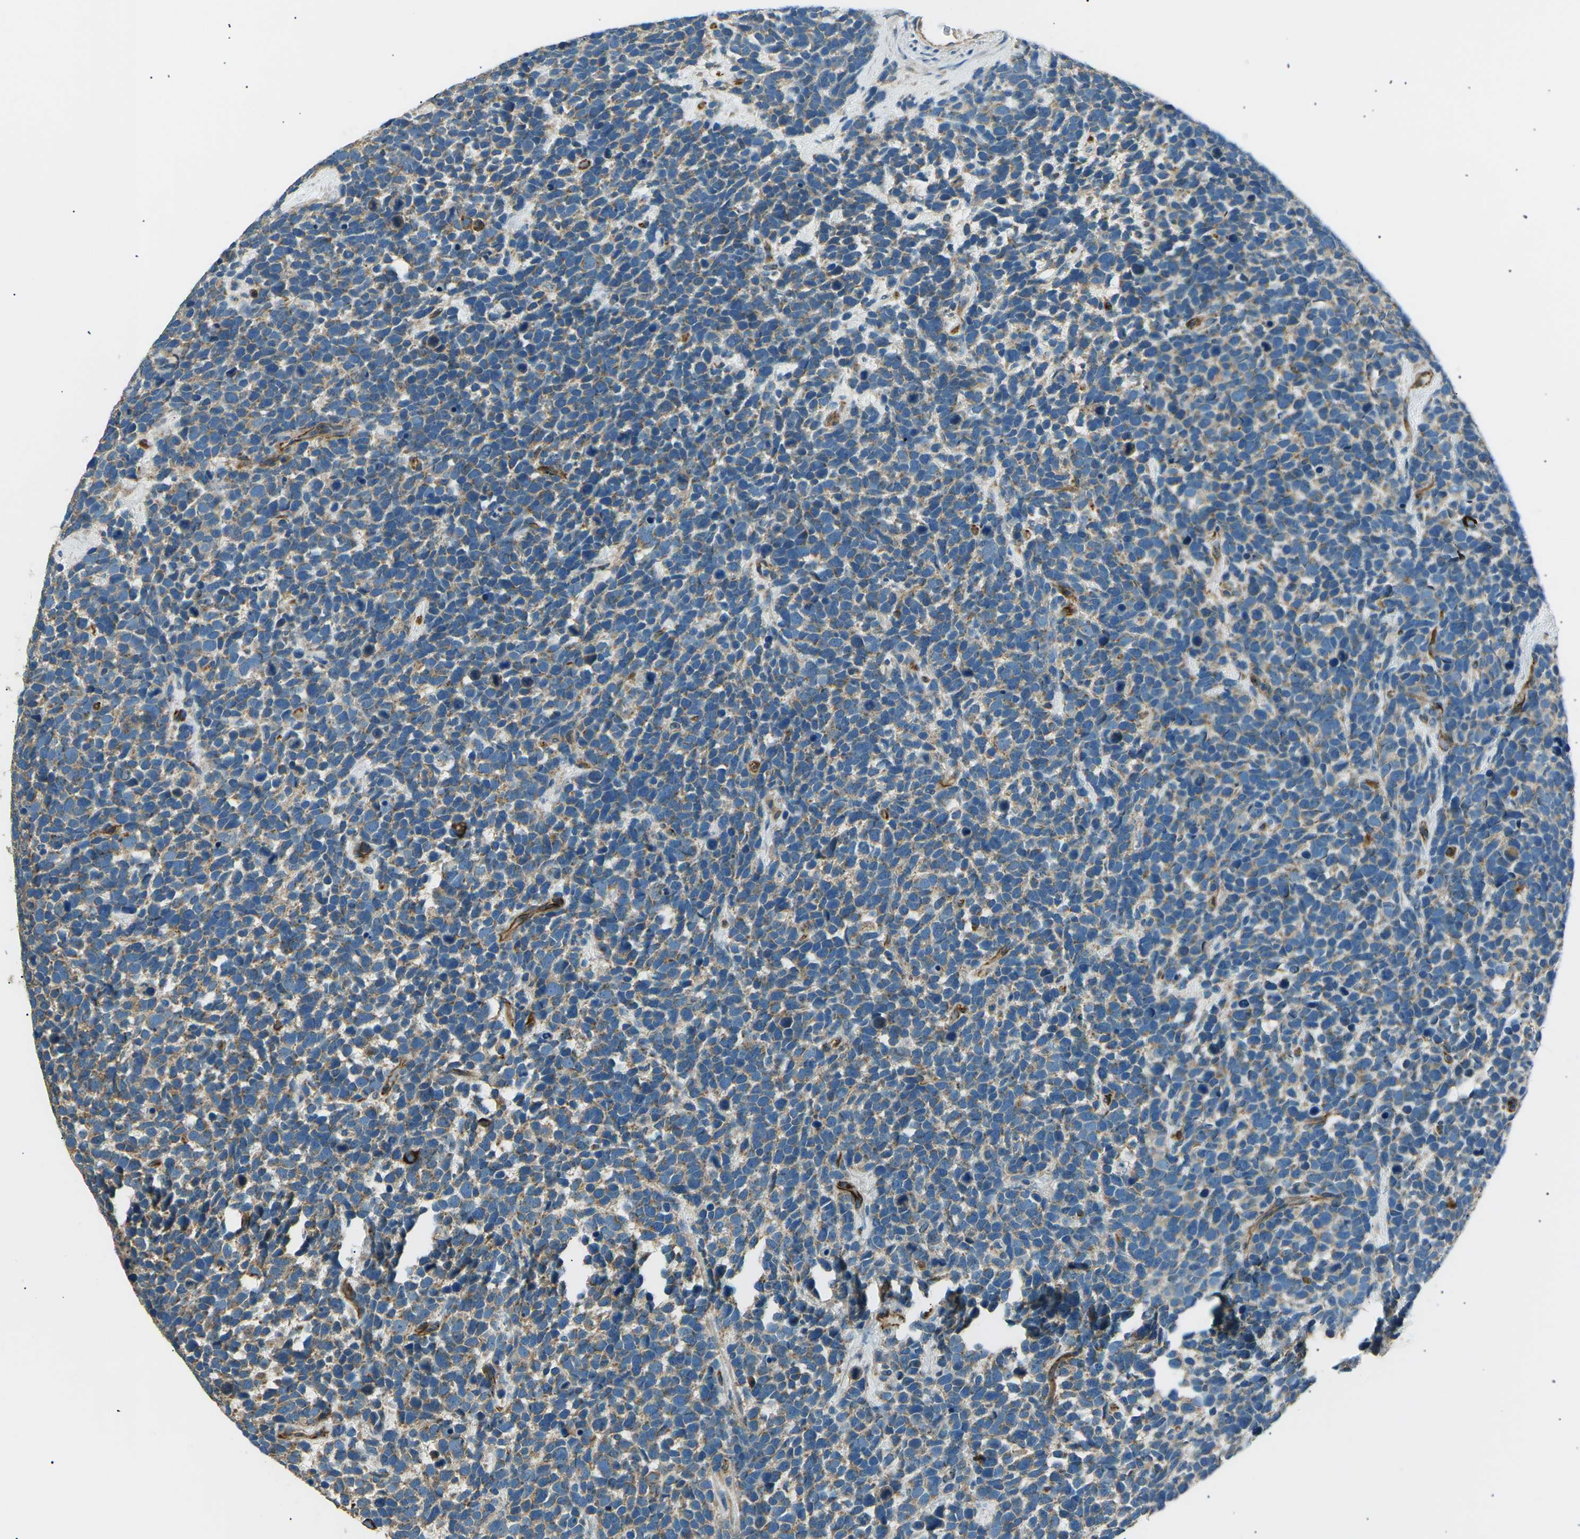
{"staining": {"intensity": "moderate", "quantity": ">75%", "location": "cytoplasmic/membranous"}, "tissue": "urothelial cancer", "cell_type": "Tumor cells", "image_type": "cancer", "snomed": [{"axis": "morphology", "description": "Urothelial carcinoma, High grade"}, {"axis": "topography", "description": "Urinary bladder"}], "caption": "DAB immunohistochemical staining of urothelial cancer reveals moderate cytoplasmic/membranous protein positivity in about >75% of tumor cells.", "gene": "SLK", "patient": {"sex": "female", "age": 82}}